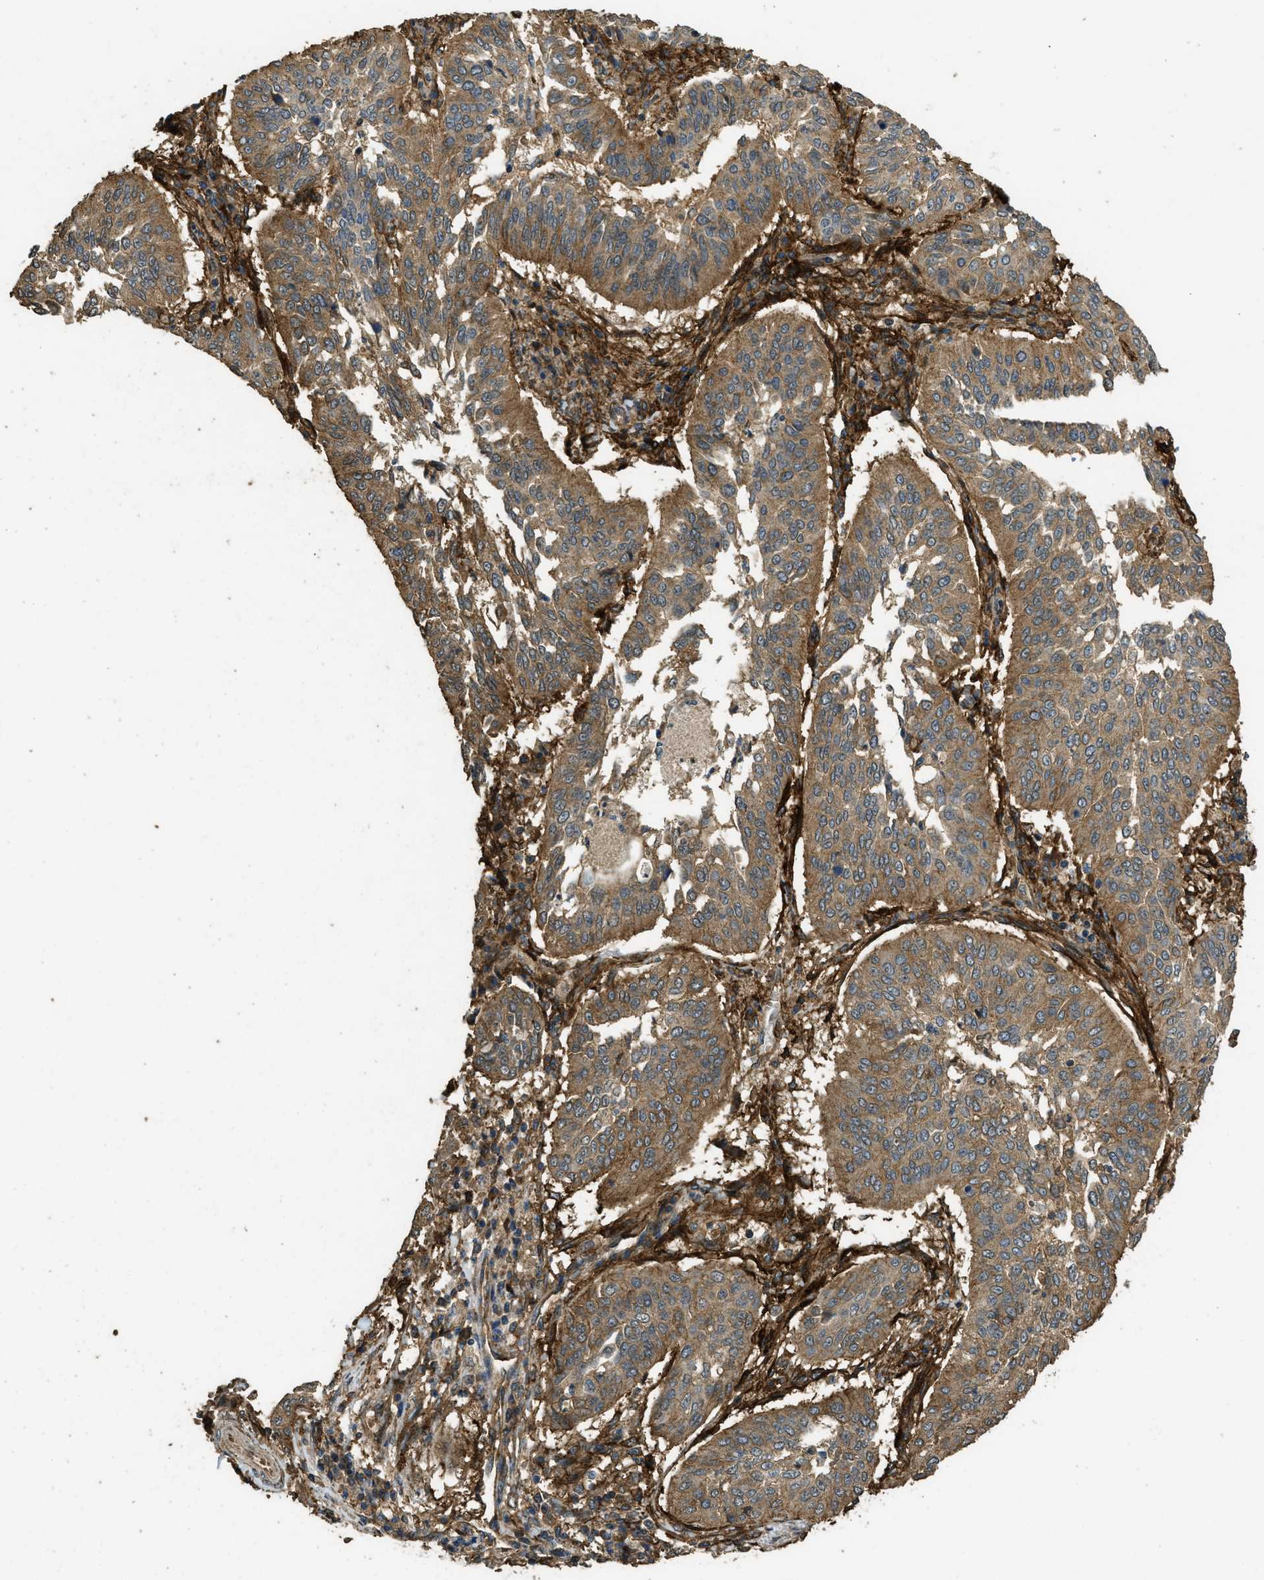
{"staining": {"intensity": "moderate", "quantity": ">75%", "location": "cytoplasmic/membranous"}, "tissue": "cervical cancer", "cell_type": "Tumor cells", "image_type": "cancer", "snomed": [{"axis": "morphology", "description": "Normal tissue, NOS"}, {"axis": "morphology", "description": "Squamous cell carcinoma, NOS"}, {"axis": "topography", "description": "Cervix"}], "caption": "Protein staining of cervical cancer (squamous cell carcinoma) tissue displays moderate cytoplasmic/membranous positivity in about >75% of tumor cells.", "gene": "CD276", "patient": {"sex": "female", "age": 39}}